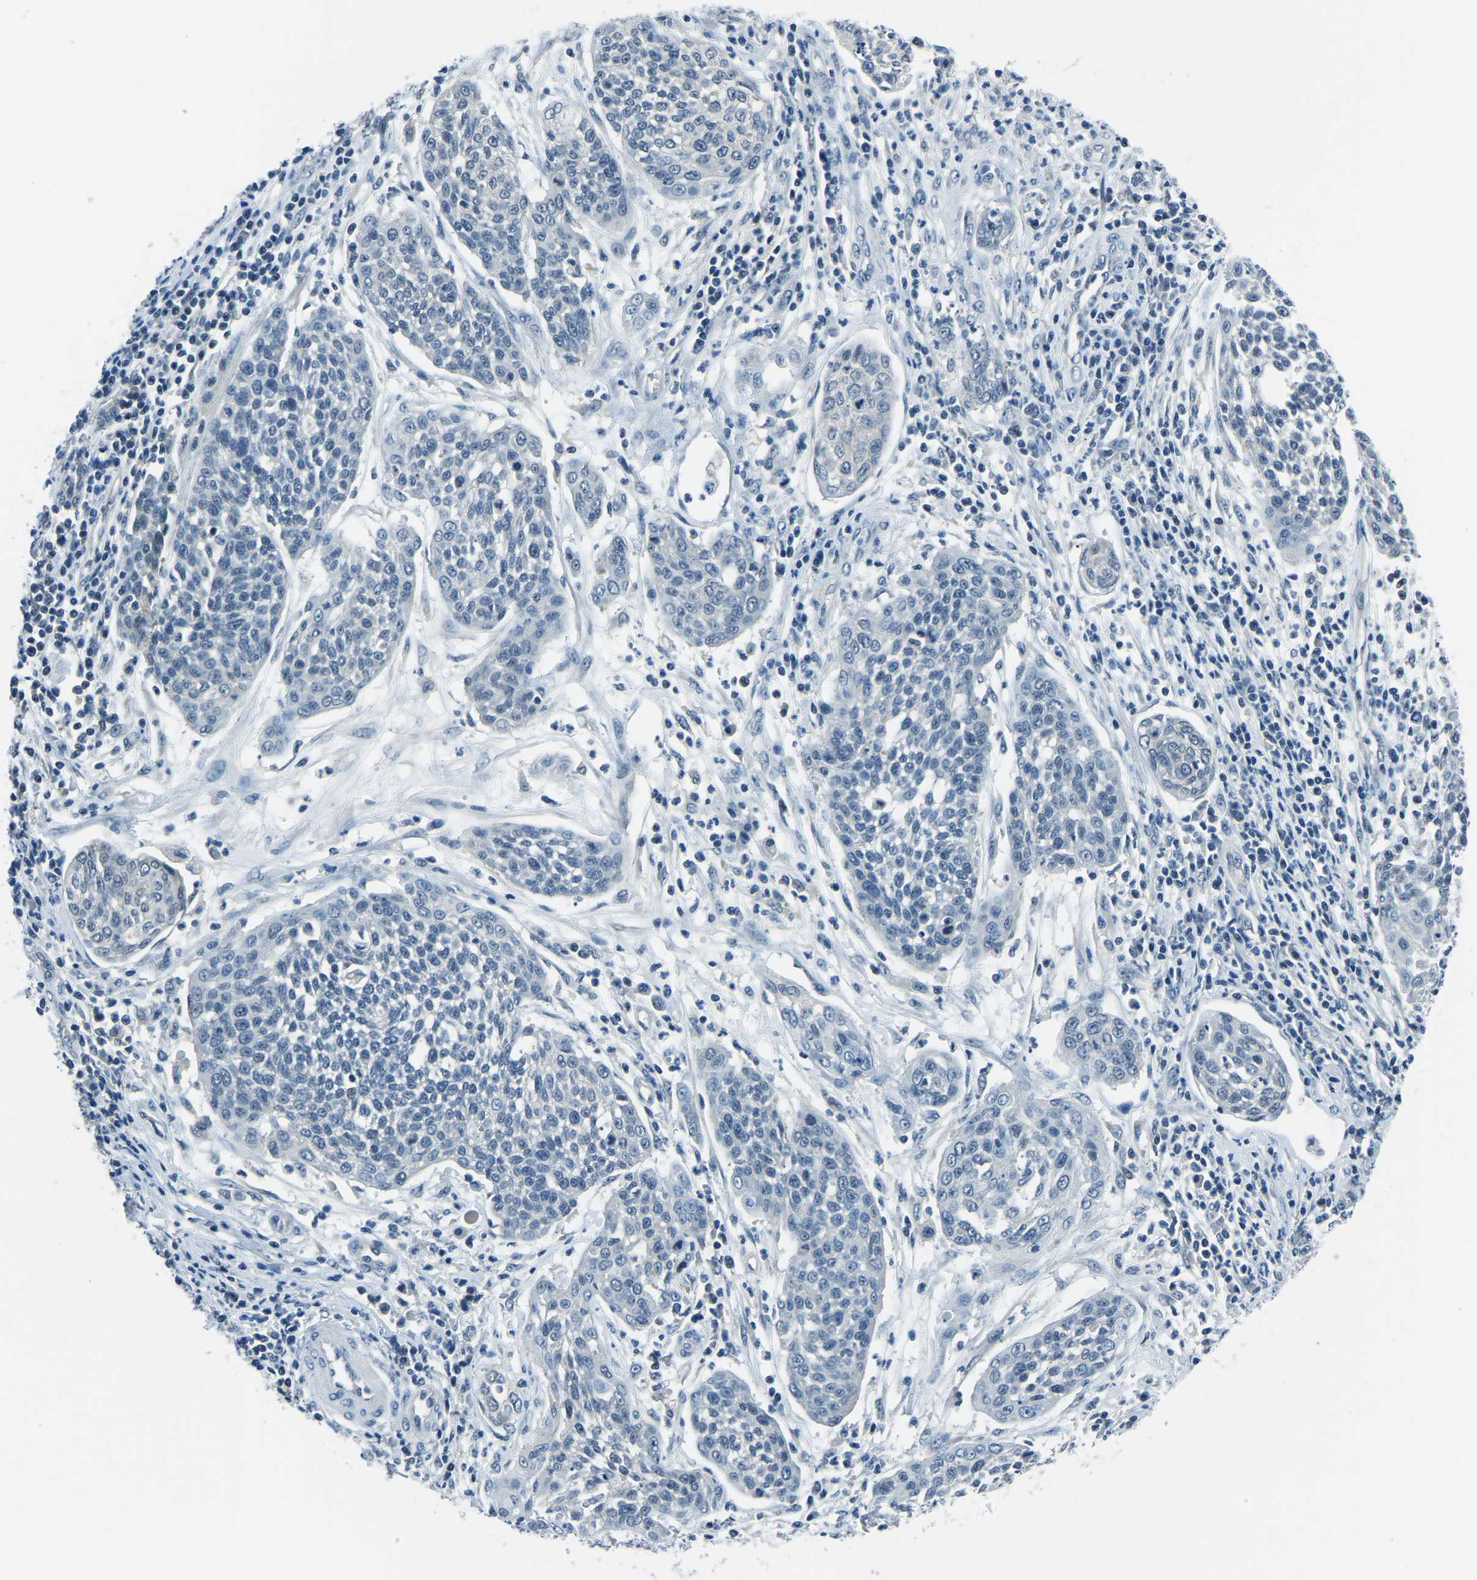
{"staining": {"intensity": "negative", "quantity": "none", "location": "none"}, "tissue": "cervical cancer", "cell_type": "Tumor cells", "image_type": "cancer", "snomed": [{"axis": "morphology", "description": "Squamous cell carcinoma, NOS"}, {"axis": "topography", "description": "Cervix"}], "caption": "Immunohistochemical staining of cervical cancer (squamous cell carcinoma) shows no significant staining in tumor cells. The staining is performed using DAB (3,3'-diaminobenzidine) brown chromogen with nuclei counter-stained in using hematoxylin.", "gene": "RRP1", "patient": {"sex": "female", "age": 34}}